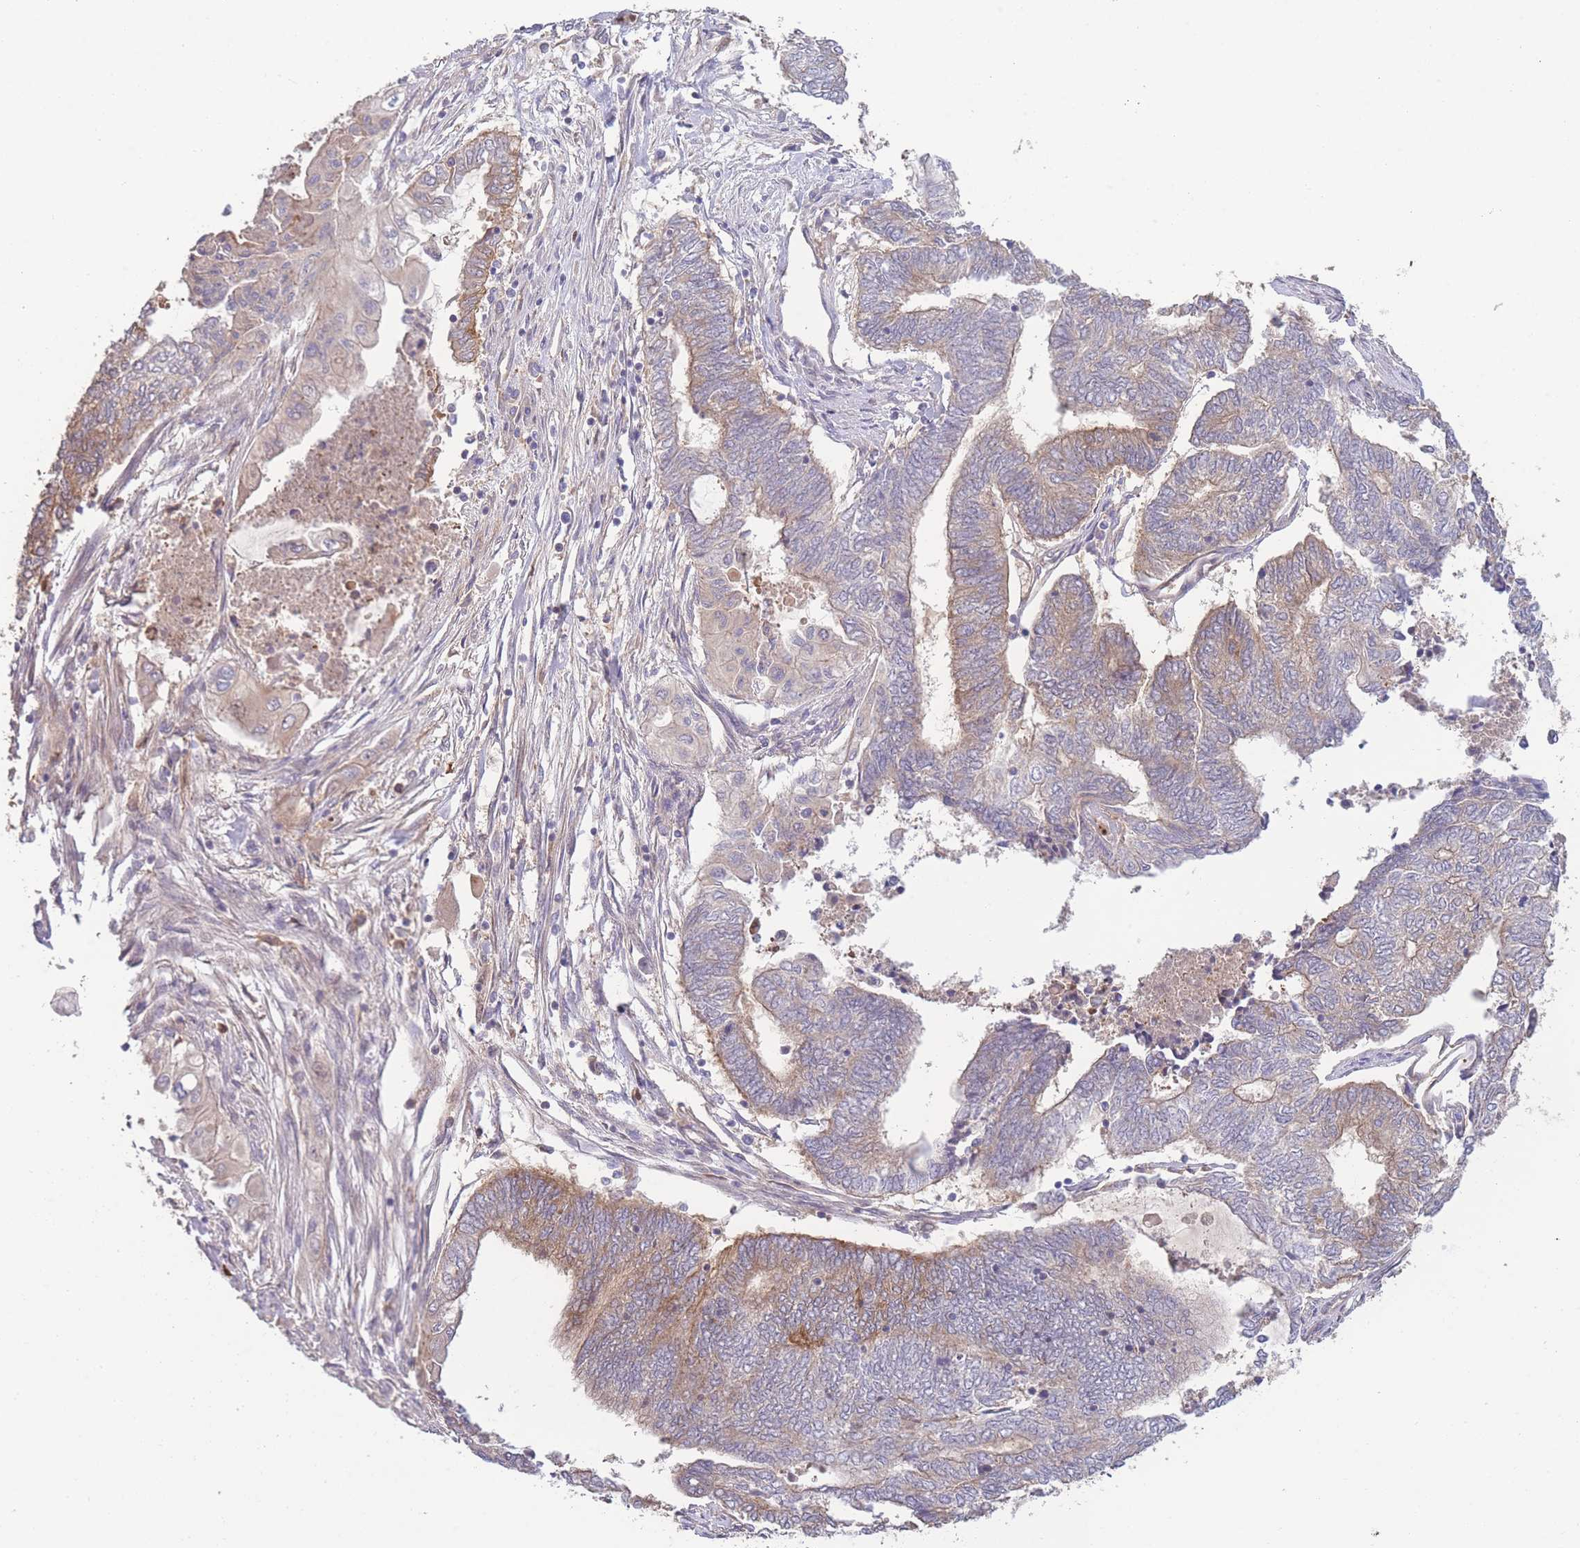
{"staining": {"intensity": "moderate", "quantity": "25%-75%", "location": "cytoplasmic/membranous"}, "tissue": "endometrial cancer", "cell_type": "Tumor cells", "image_type": "cancer", "snomed": [{"axis": "morphology", "description": "Adenocarcinoma, NOS"}, {"axis": "topography", "description": "Uterus"}, {"axis": "topography", "description": "Endometrium"}], "caption": "A high-resolution image shows IHC staining of endometrial adenocarcinoma, which demonstrates moderate cytoplasmic/membranous positivity in approximately 25%-75% of tumor cells. The staining was performed using DAB to visualize the protein expression in brown, while the nuclei were stained in blue with hematoxylin (Magnification: 20x).", "gene": "STEAP3", "patient": {"sex": "female", "age": 70}}